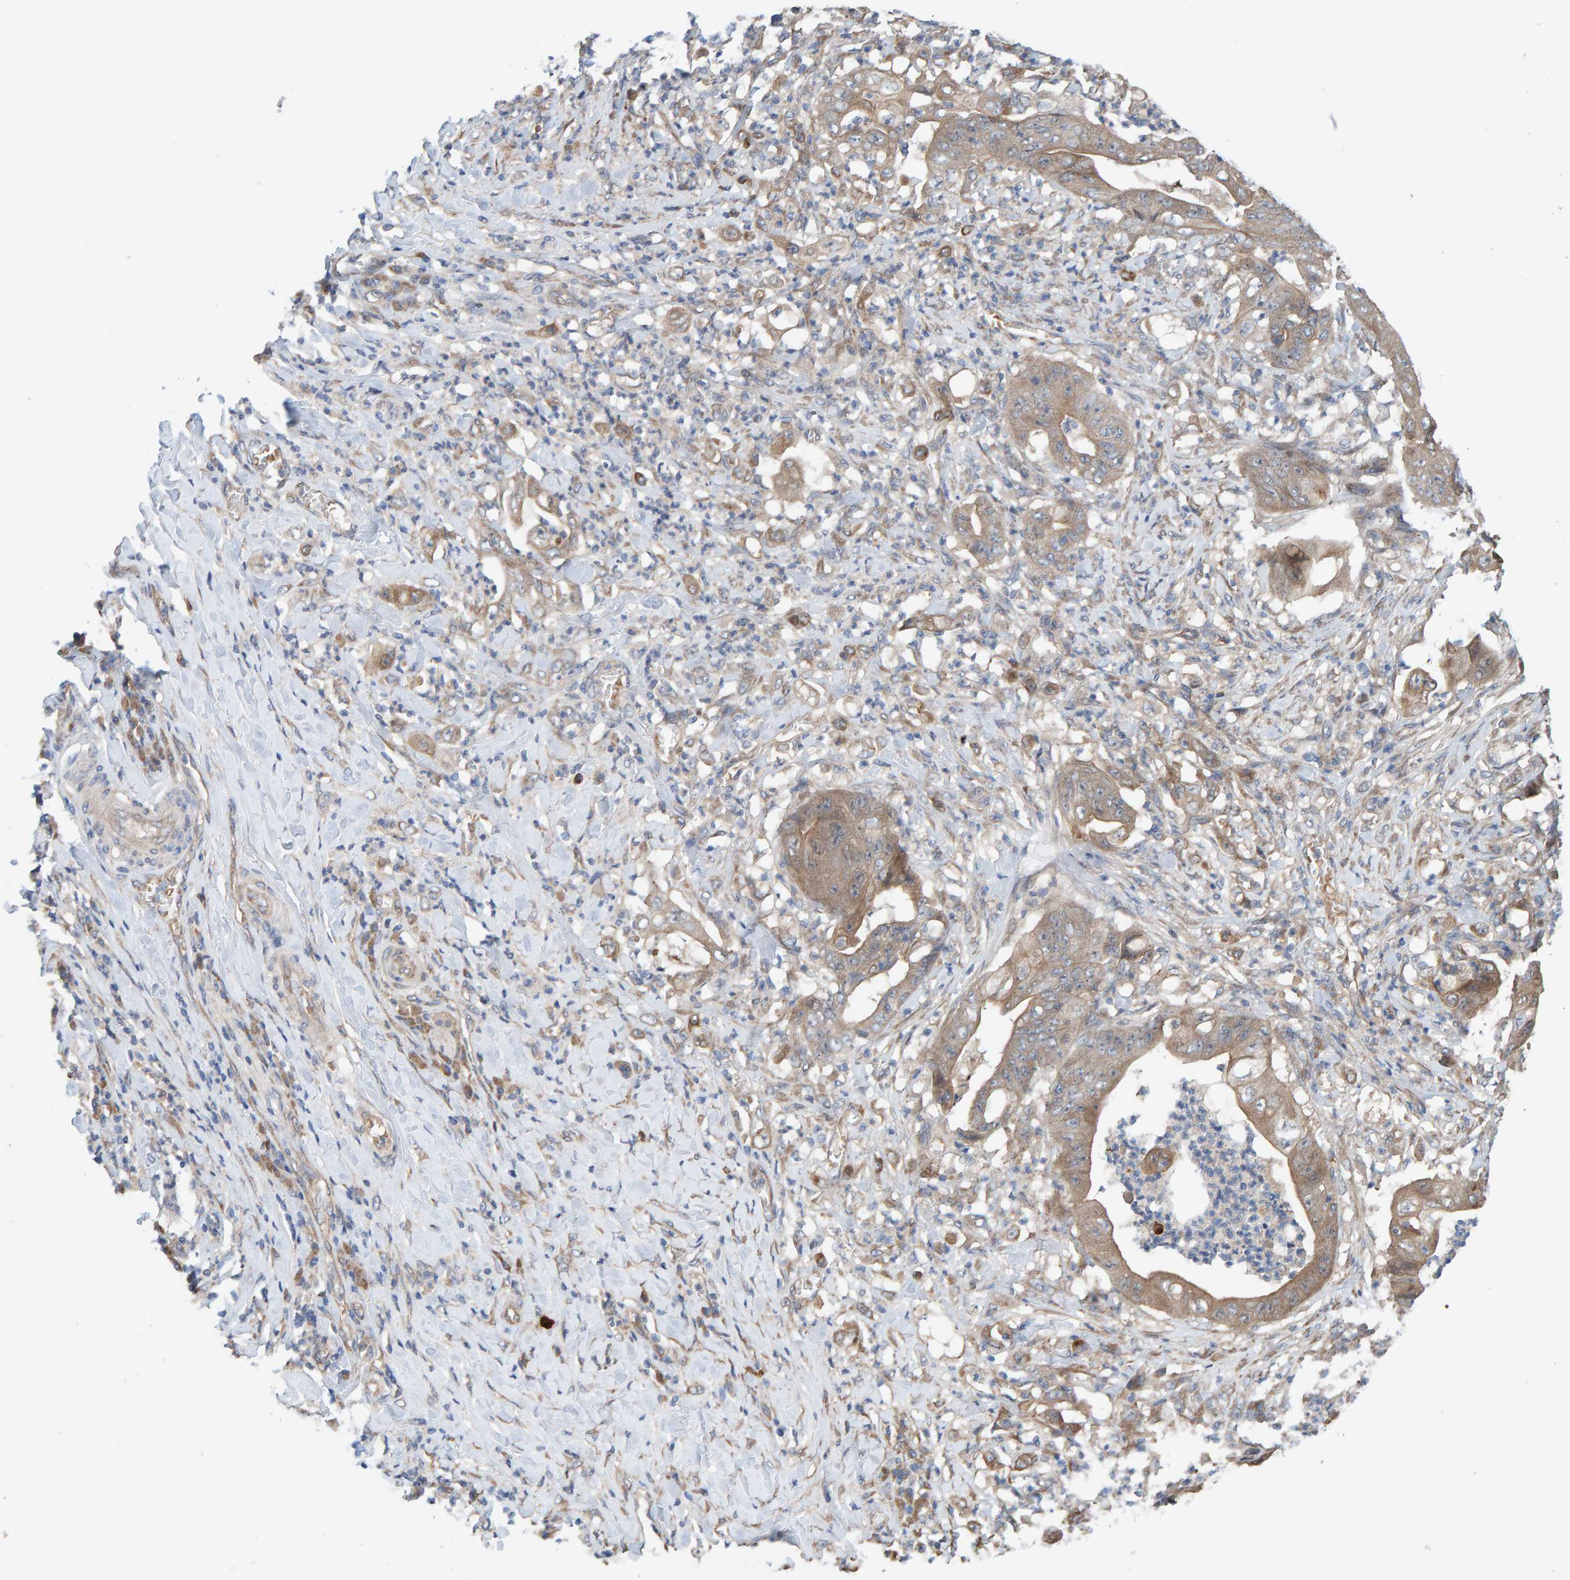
{"staining": {"intensity": "weak", "quantity": ">75%", "location": "cytoplasmic/membranous"}, "tissue": "stomach cancer", "cell_type": "Tumor cells", "image_type": "cancer", "snomed": [{"axis": "morphology", "description": "Adenocarcinoma, NOS"}, {"axis": "topography", "description": "Stomach"}], "caption": "Immunohistochemical staining of stomach adenocarcinoma demonstrates low levels of weak cytoplasmic/membranous protein positivity in about >75% of tumor cells.", "gene": "LRSAM1", "patient": {"sex": "female", "age": 73}}